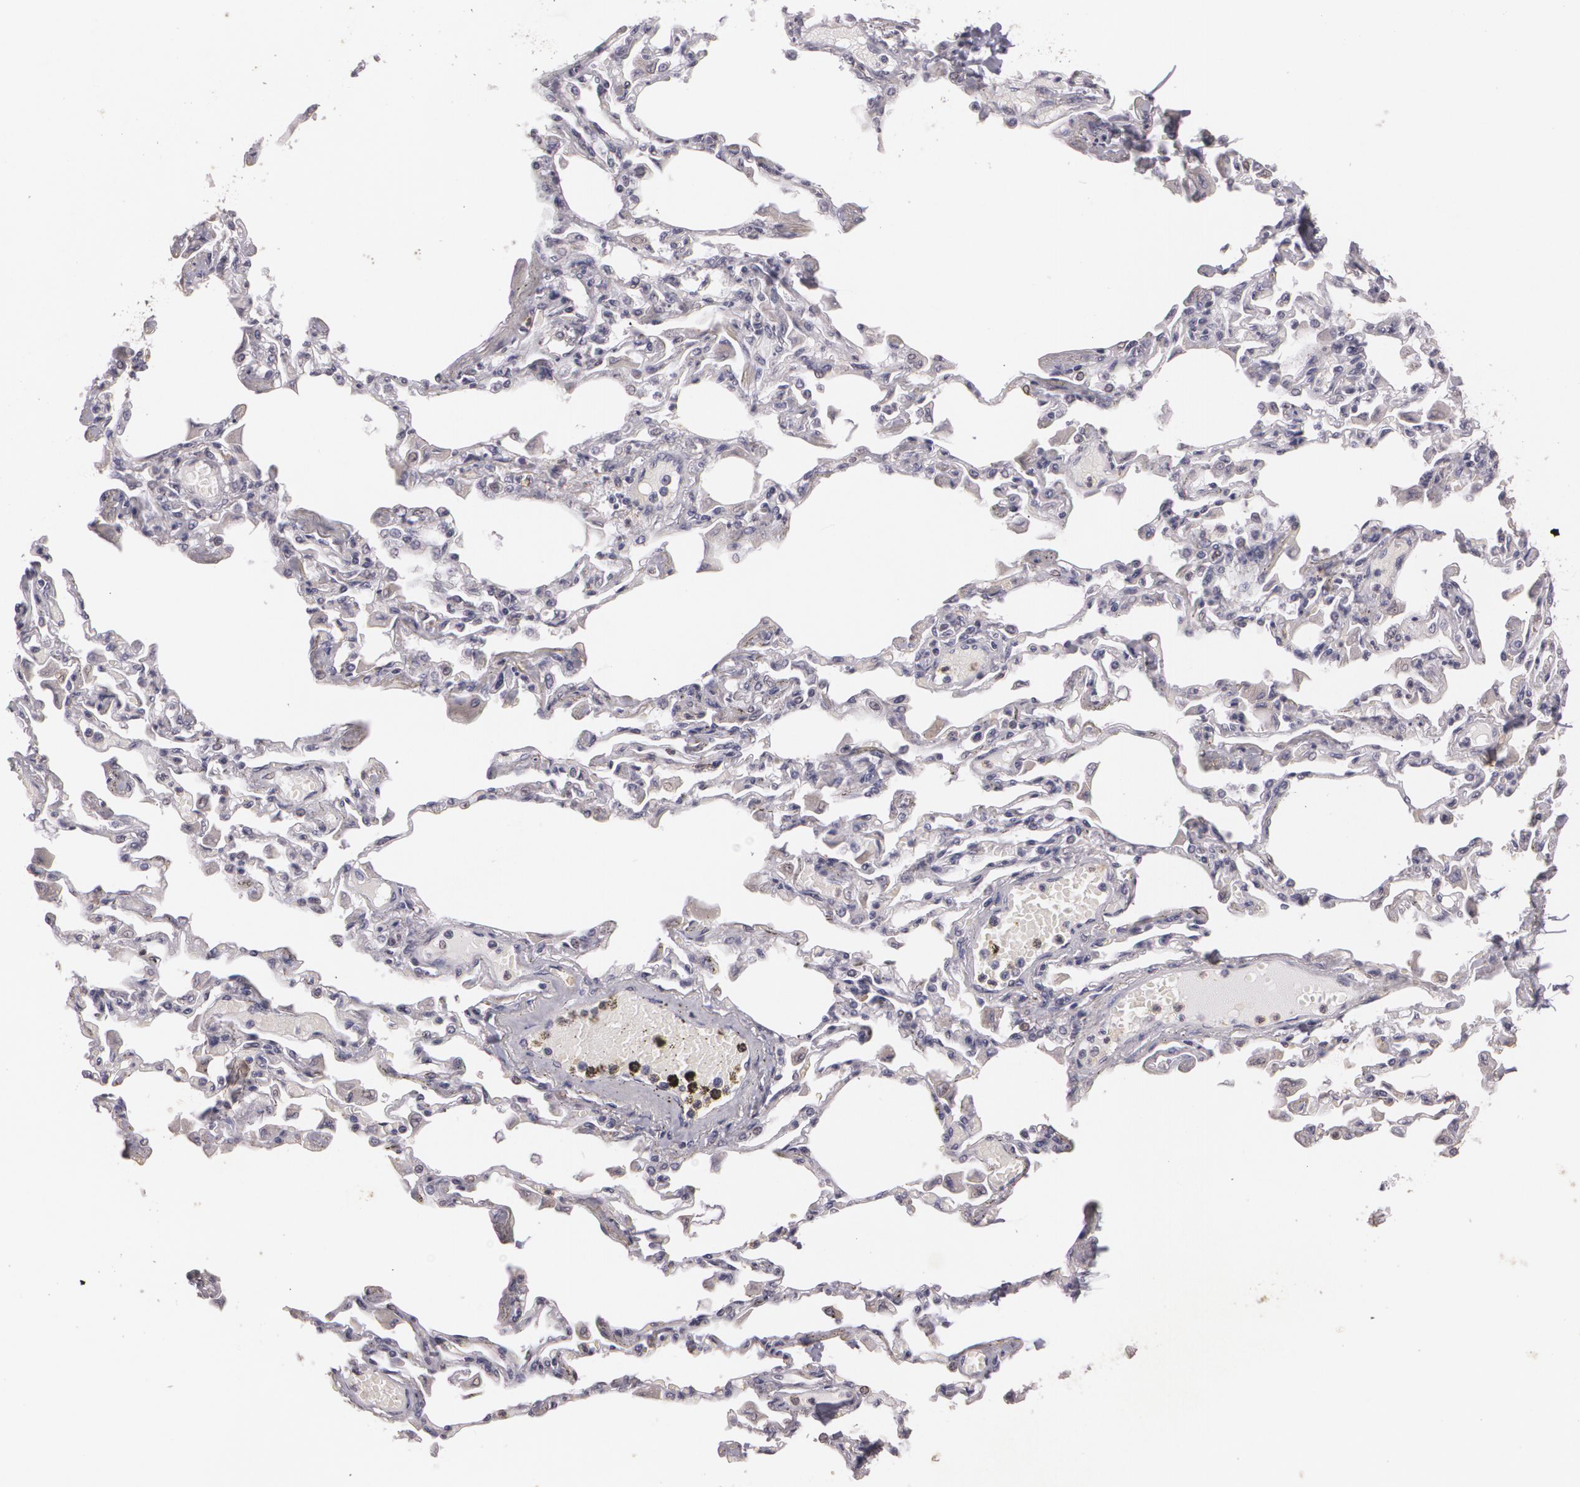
{"staining": {"intensity": "negative", "quantity": "none", "location": "none"}, "tissue": "adipose tissue", "cell_type": "Adipocytes", "image_type": "normal", "snomed": [{"axis": "morphology", "description": "Normal tissue, NOS"}, {"axis": "topography", "description": "Bronchus"}, {"axis": "topography", "description": "Lung"}], "caption": "This photomicrograph is of normal adipose tissue stained with IHC to label a protein in brown with the nuclei are counter-stained blue. There is no staining in adipocytes. (DAB immunohistochemistry visualized using brightfield microscopy, high magnification).", "gene": "KCNA4", "patient": {"sex": "female", "age": 49}}